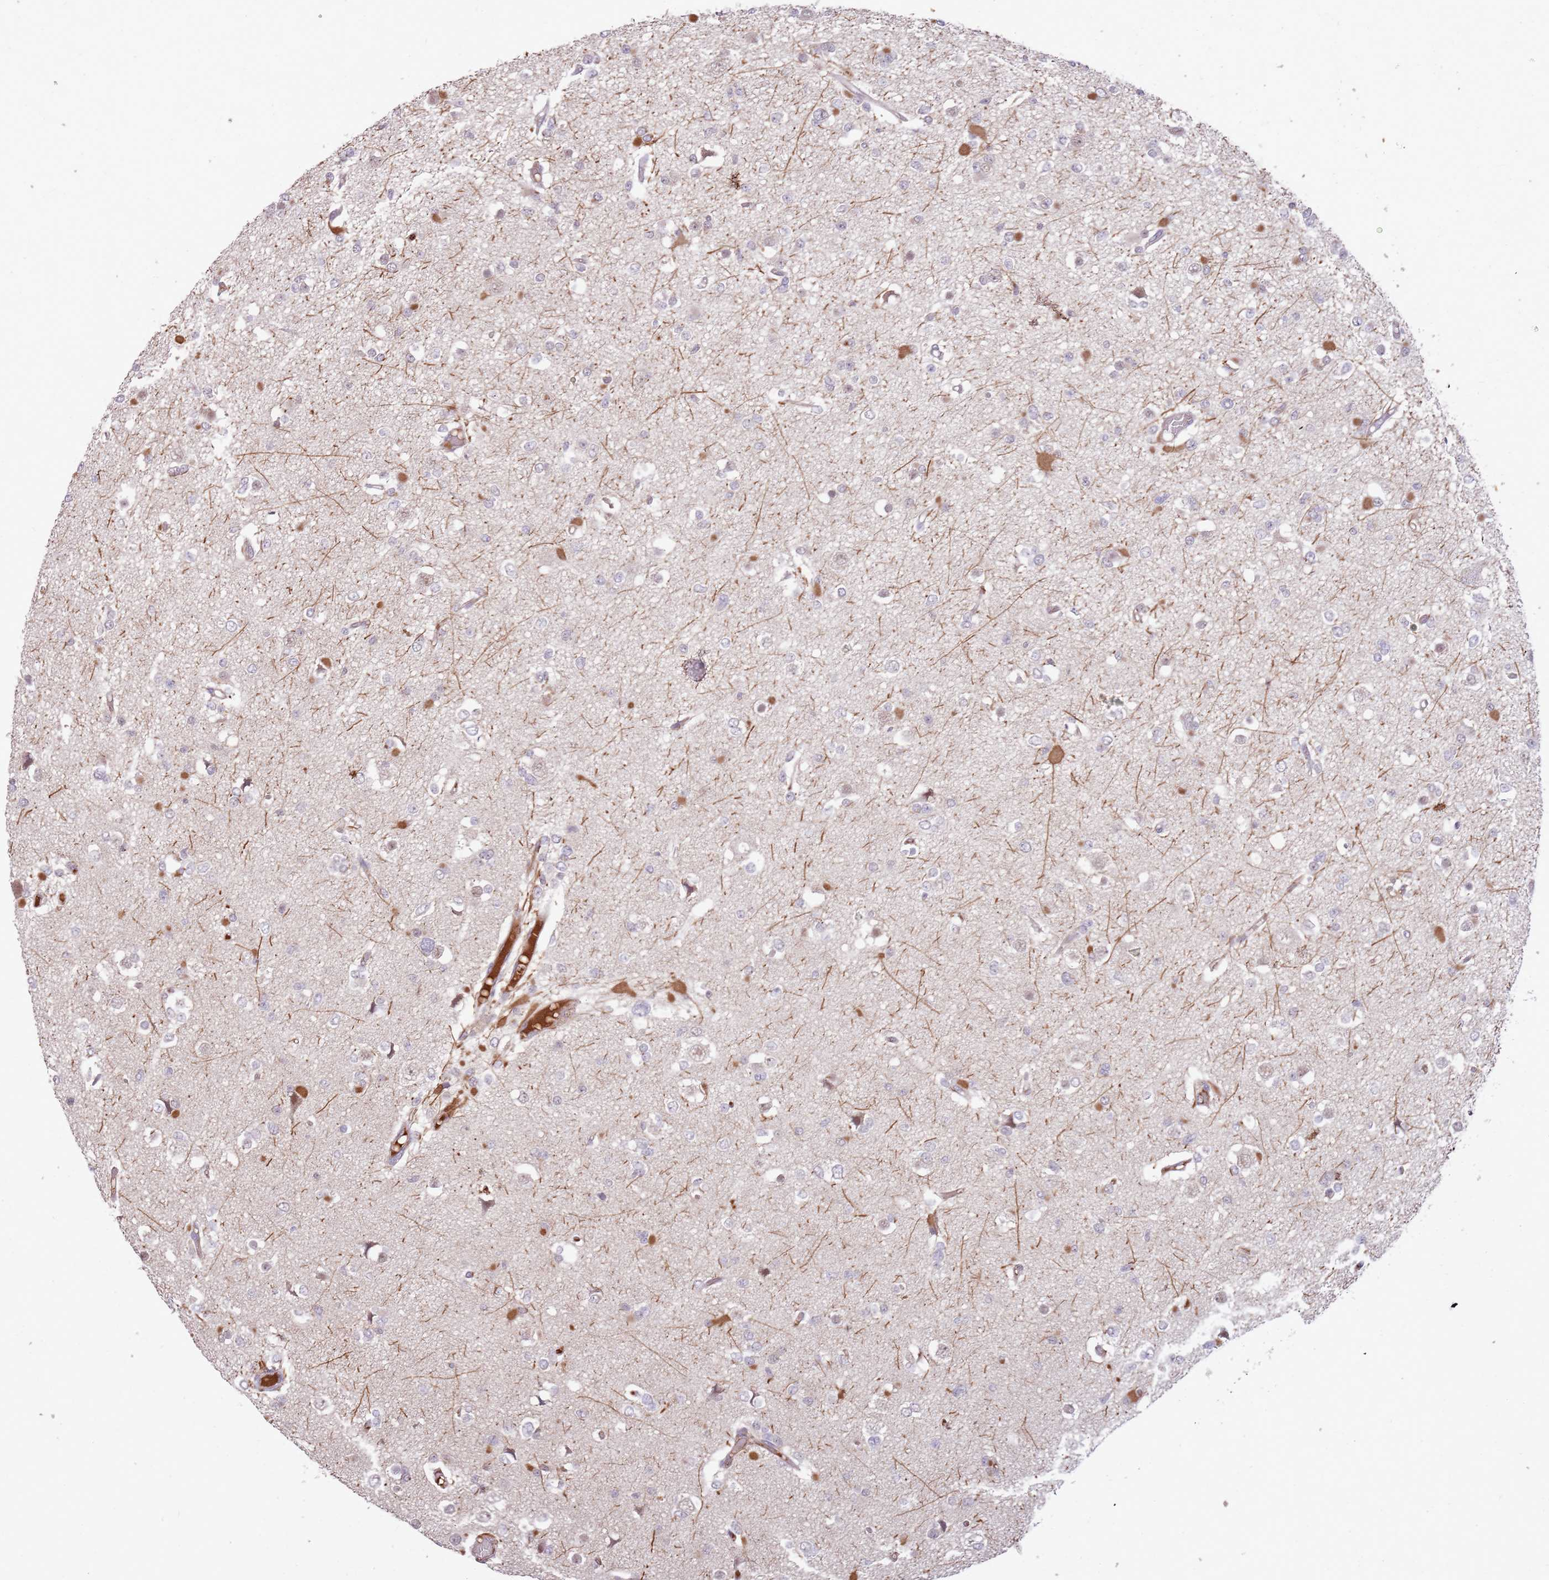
{"staining": {"intensity": "negative", "quantity": "none", "location": "none"}, "tissue": "glioma", "cell_type": "Tumor cells", "image_type": "cancer", "snomed": [{"axis": "morphology", "description": "Glioma, malignant, Low grade"}, {"axis": "topography", "description": "Brain"}], "caption": "There is no significant expression in tumor cells of glioma.", "gene": "NBPF6", "patient": {"sex": "female", "age": 22}}